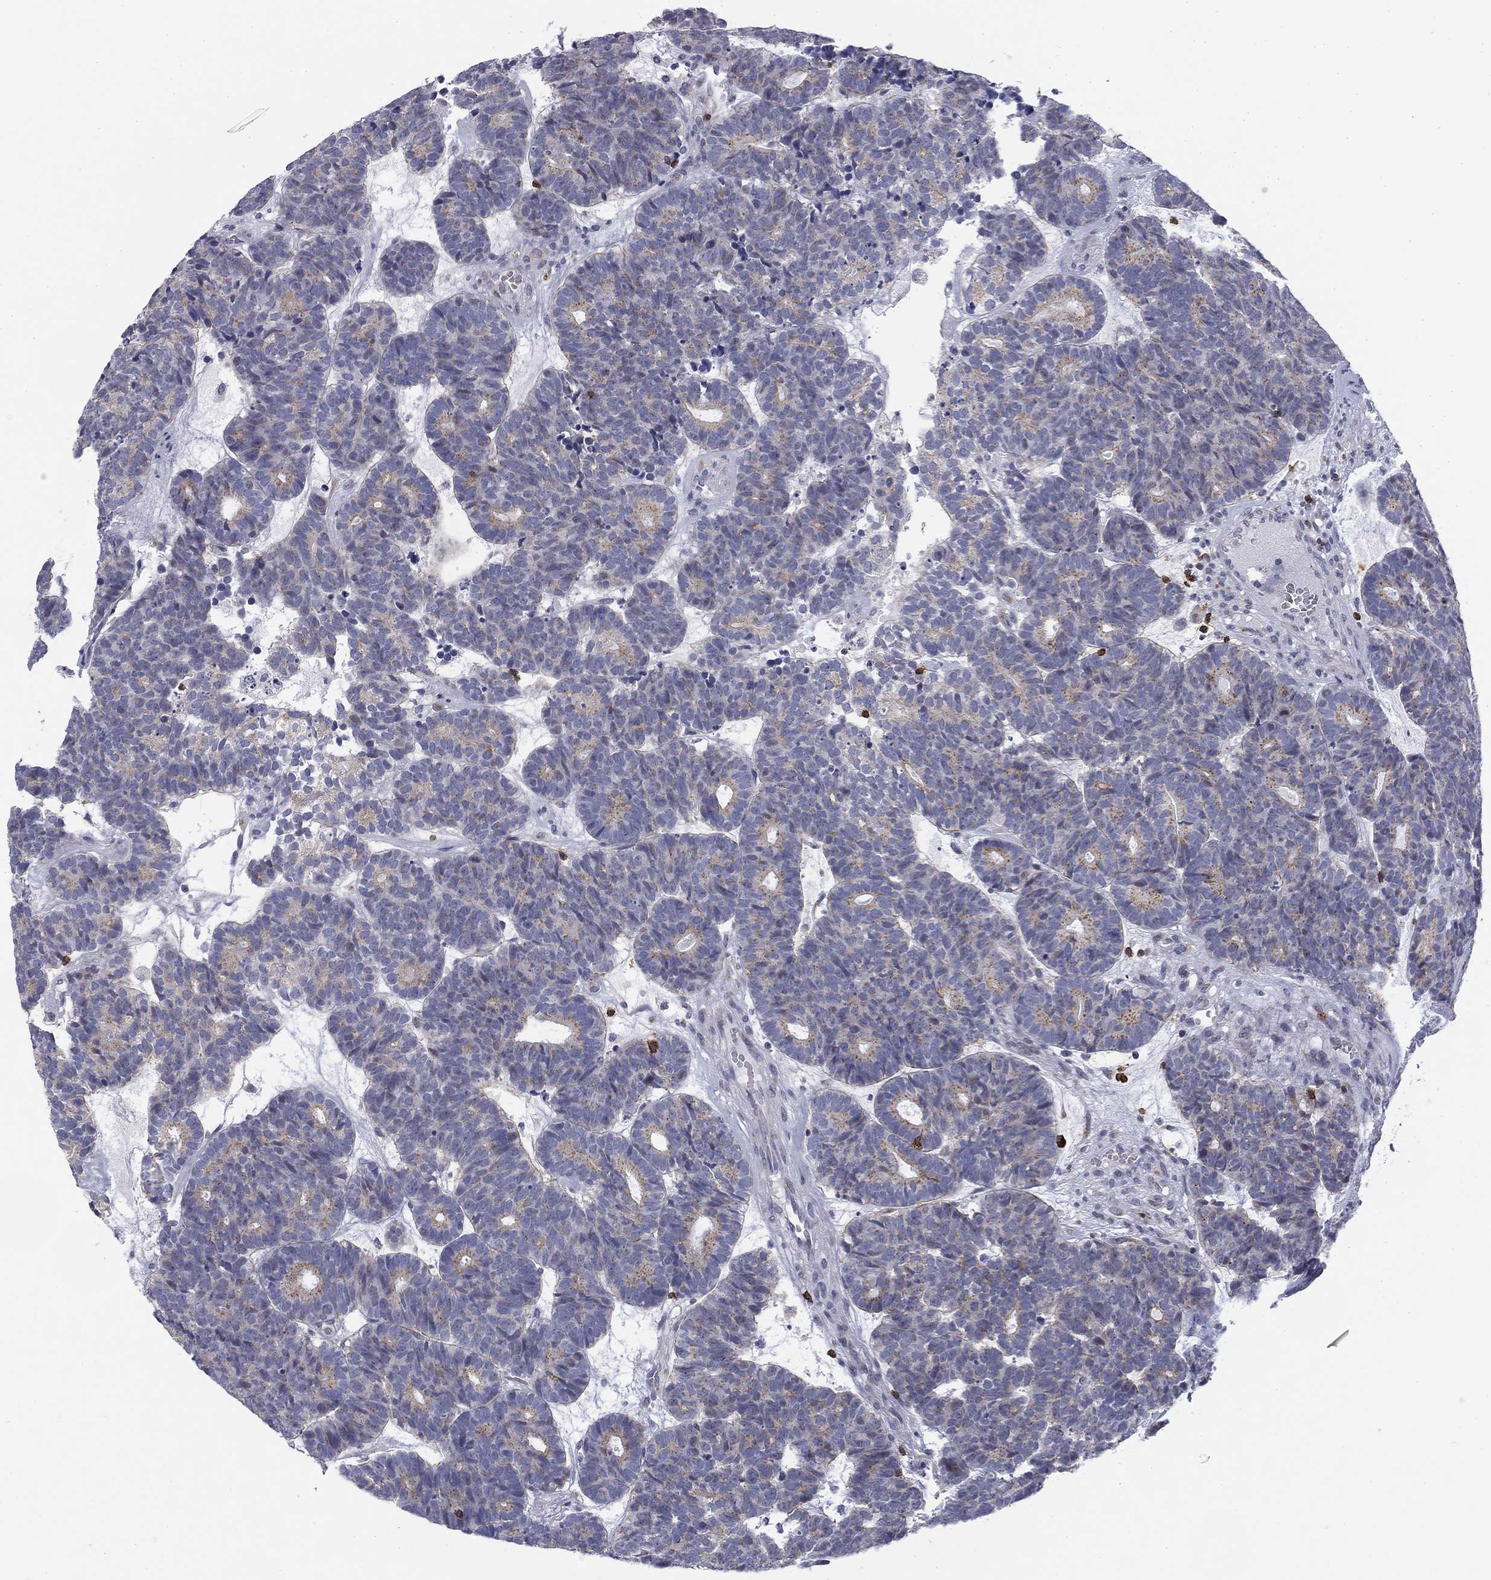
{"staining": {"intensity": "weak", "quantity": "25%-75%", "location": "cytoplasmic/membranous"}, "tissue": "head and neck cancer", "cell_type": "Tumor cells", "image_type": "cancer", "snomed": [{"axis": "morphology", "description": "Adenocarcinoma, NOS"}, {"axis": "topography", "description": "Head-Neck"}], "caption": "About 25%-75% of tumor cells in head and neck adenocarcinoma exhibit weak cytoplasmic/membranous protein staining as visualized by brown immunohistochemical staining.", "gene": "TRAT1", "patient": {"sex": "female", "age": 81}}